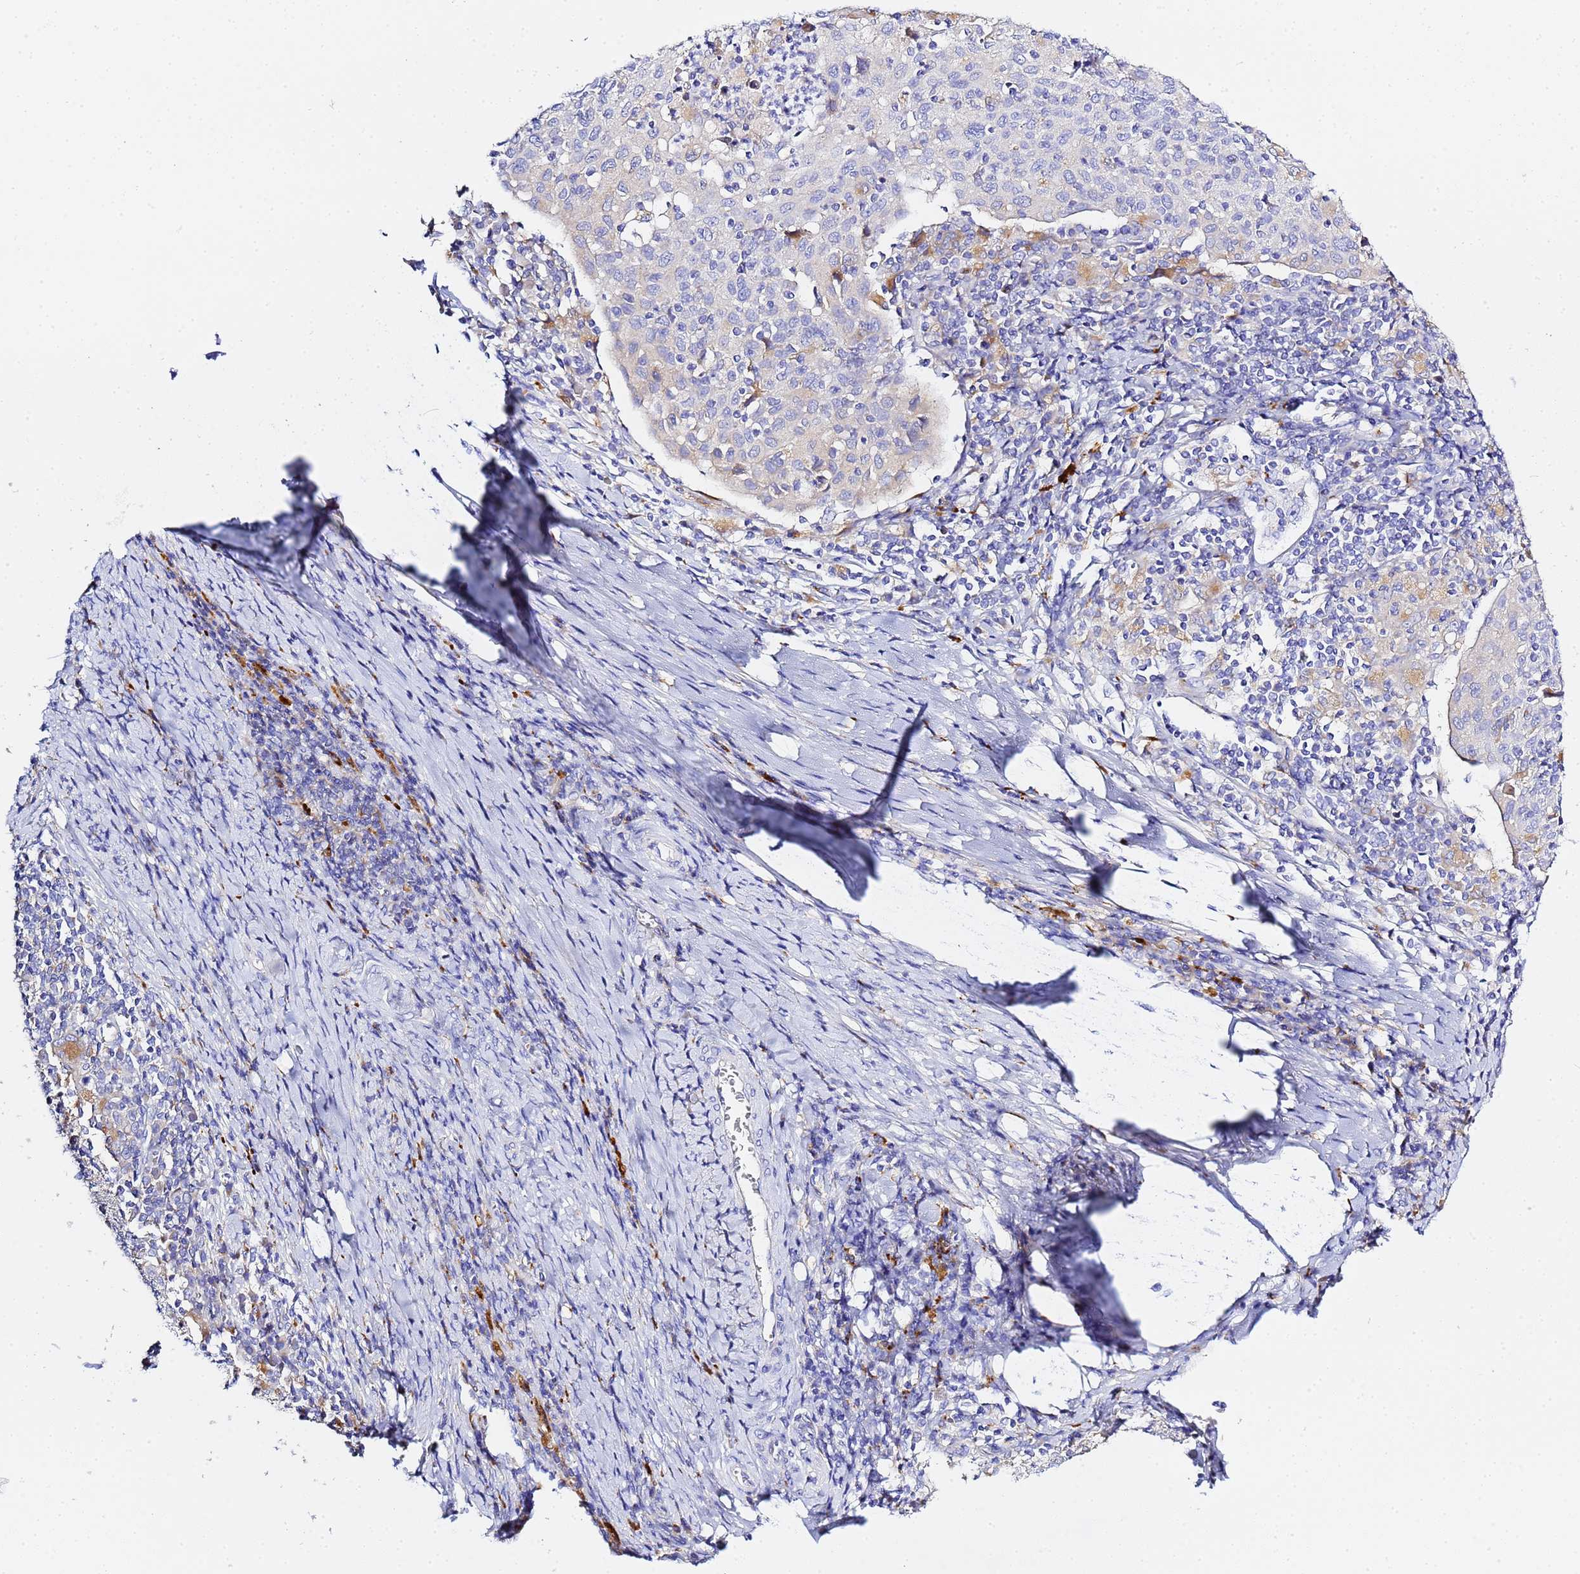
{"staining": {"intensity": "negative", "quantity": "none", "location": "none"}, "tissue": "cervical cancer", "cell_type": "Tumor cells", "image_type": "cancer", "snomed": [{"axis": "morphology", "description": "Squamous cell carcinoma, NOS"}, {"axis": "topography", "description": "Cervix"}], "caption": "DAB immunohistochemical staining of cervical cancer (squamous cell carcinoma) demonstrates no significant staining in tumor cells.", "gene": "VTI1B", "patient": {"sex": "female", "age": 52}}